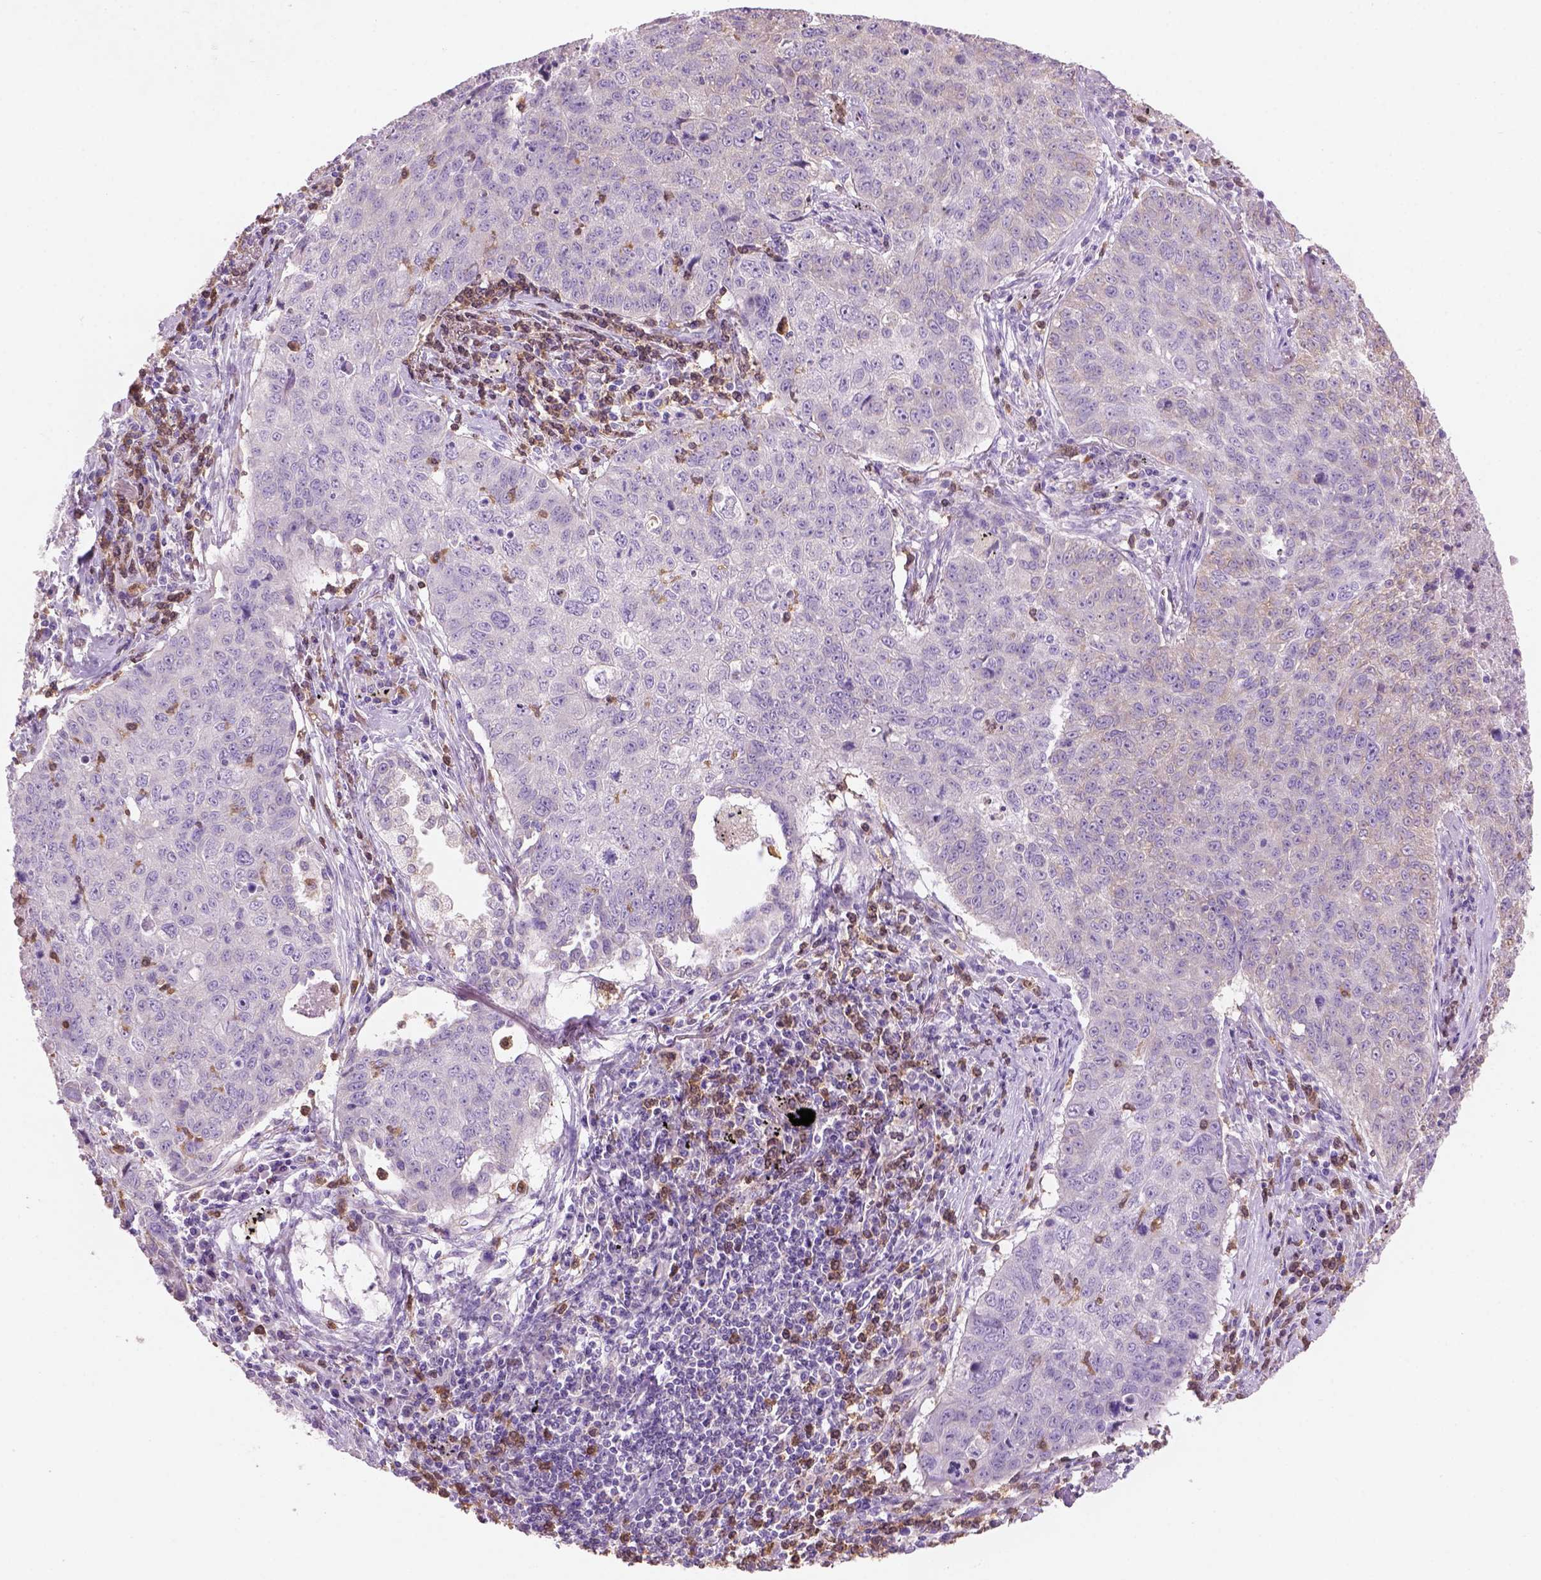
{"staining": {"intensity": "negative", "quantity": "none", "location": "none"}, "tissue": "lung cancer", "cell_type": "Tumor cells", "image_type": "cancer", "snomed": [{"axis": "morphology", "description": "Normal morphology"}, {"axis": "morphology", "description": "Aneuploidy"}, {"axis": "morphology", "description": "Squamous cell carcinoma, NOS"}, {"axis": "topography", "description": "Lymph node"}, {"axis": "topography", "description": "Lung"}], "caption": "A micrograph of squamous cell carcinoma (lung) stained for a protein reveals no brown staining in tumor cells.", "gene": "CD84", "patient": {"sex": "female", "age": 76}}